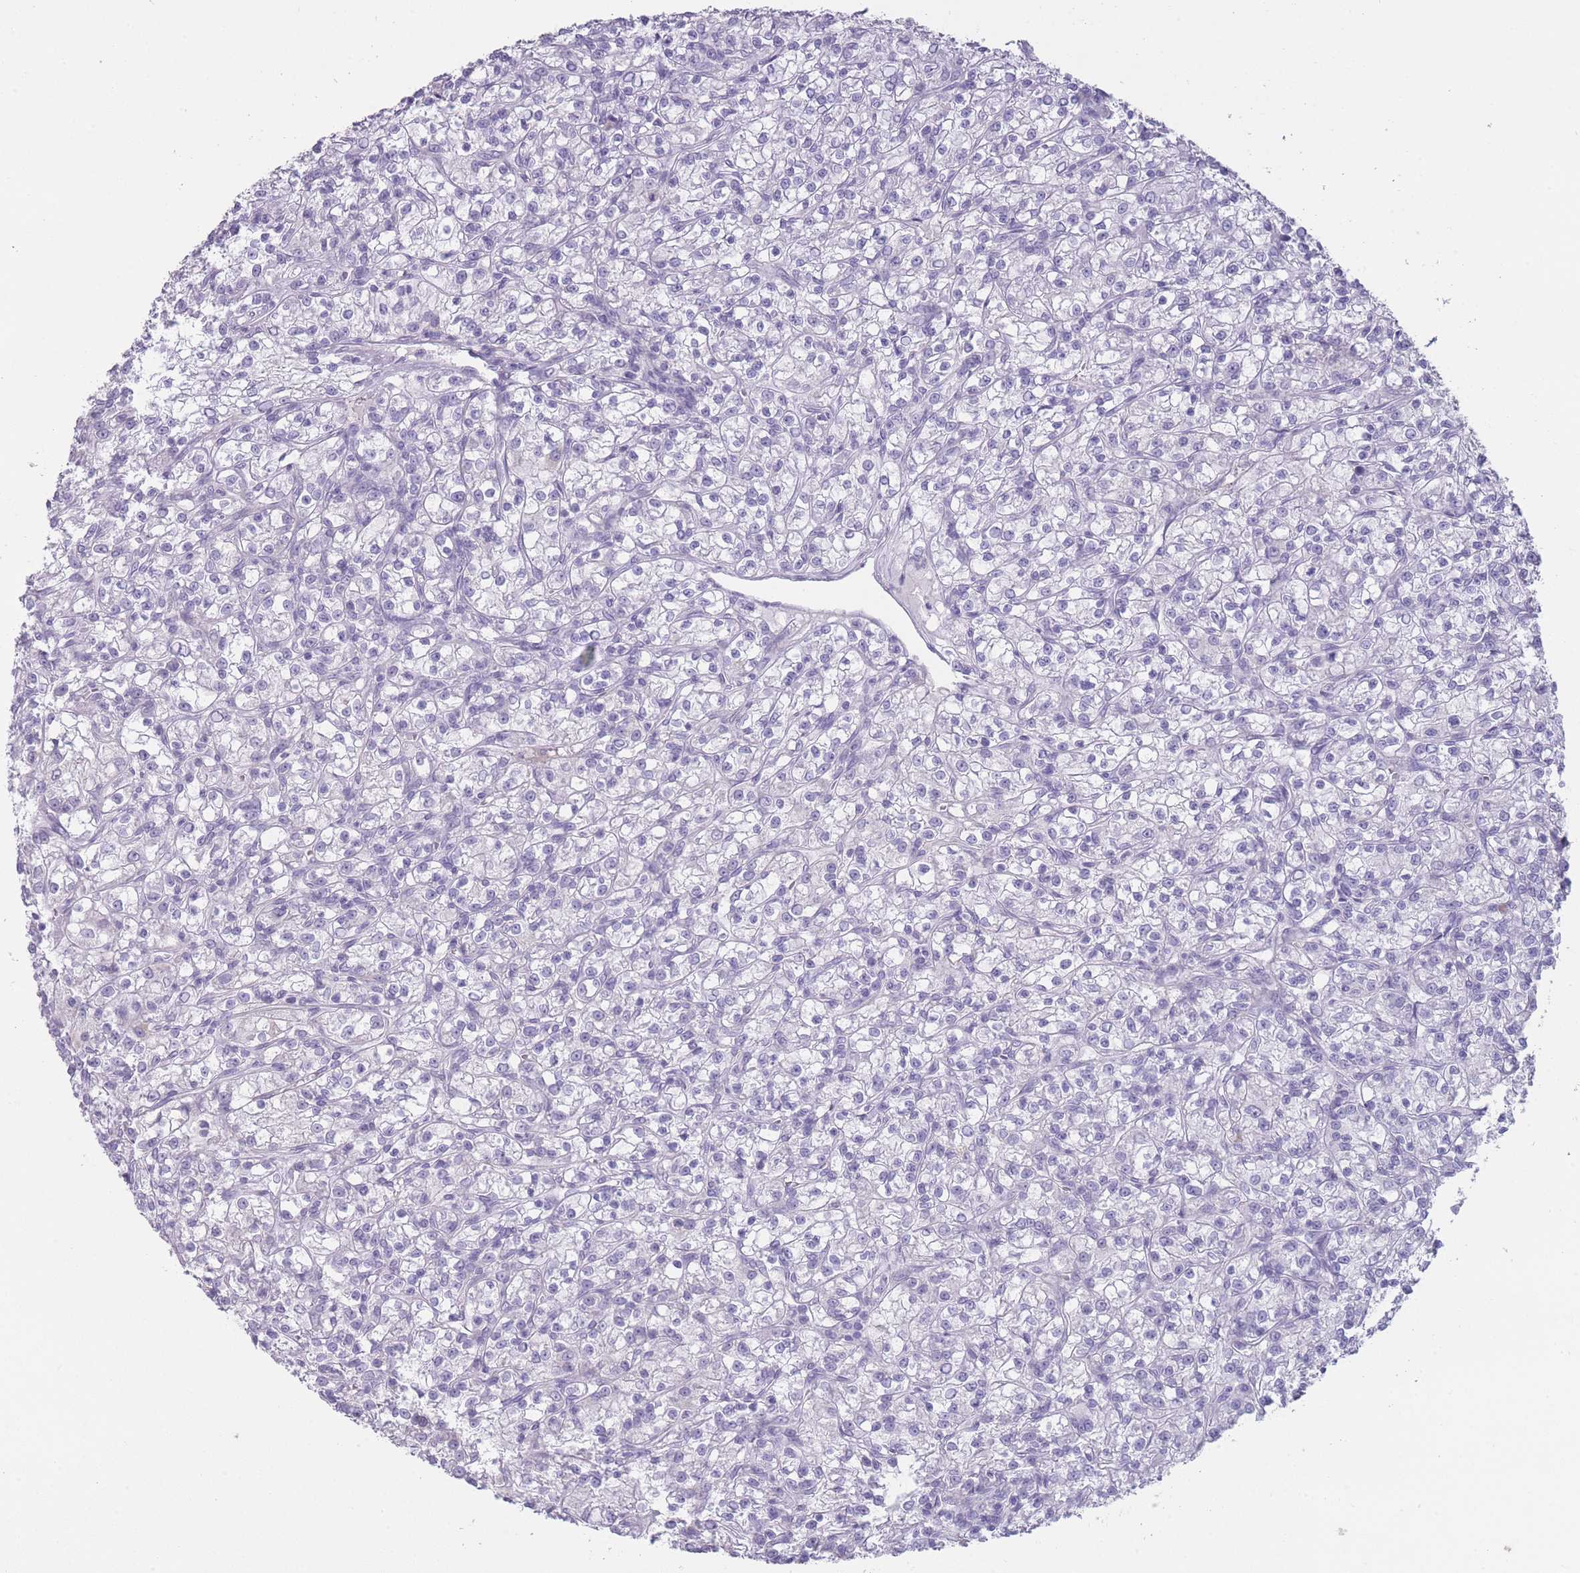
{"staining": {"intensity": "negative", "quantity": "none", "location": "none"}, "tissue": "renal cancer", "cell_type": "Tumor cells", "image_type": "cancer", "snomed": [{"axis": "morphology", "description": "Adenocarcinoma, NOS"}, {"axis": "topography", "description": "Kidney"}], "caption": "IHC micrograph of neoplastic tissue: human renal cancer stained with DAB reveals no significant protein staining in tumor cells.", "gene": "DCANP1", "patient": {"sex": "female", "age": 59}}